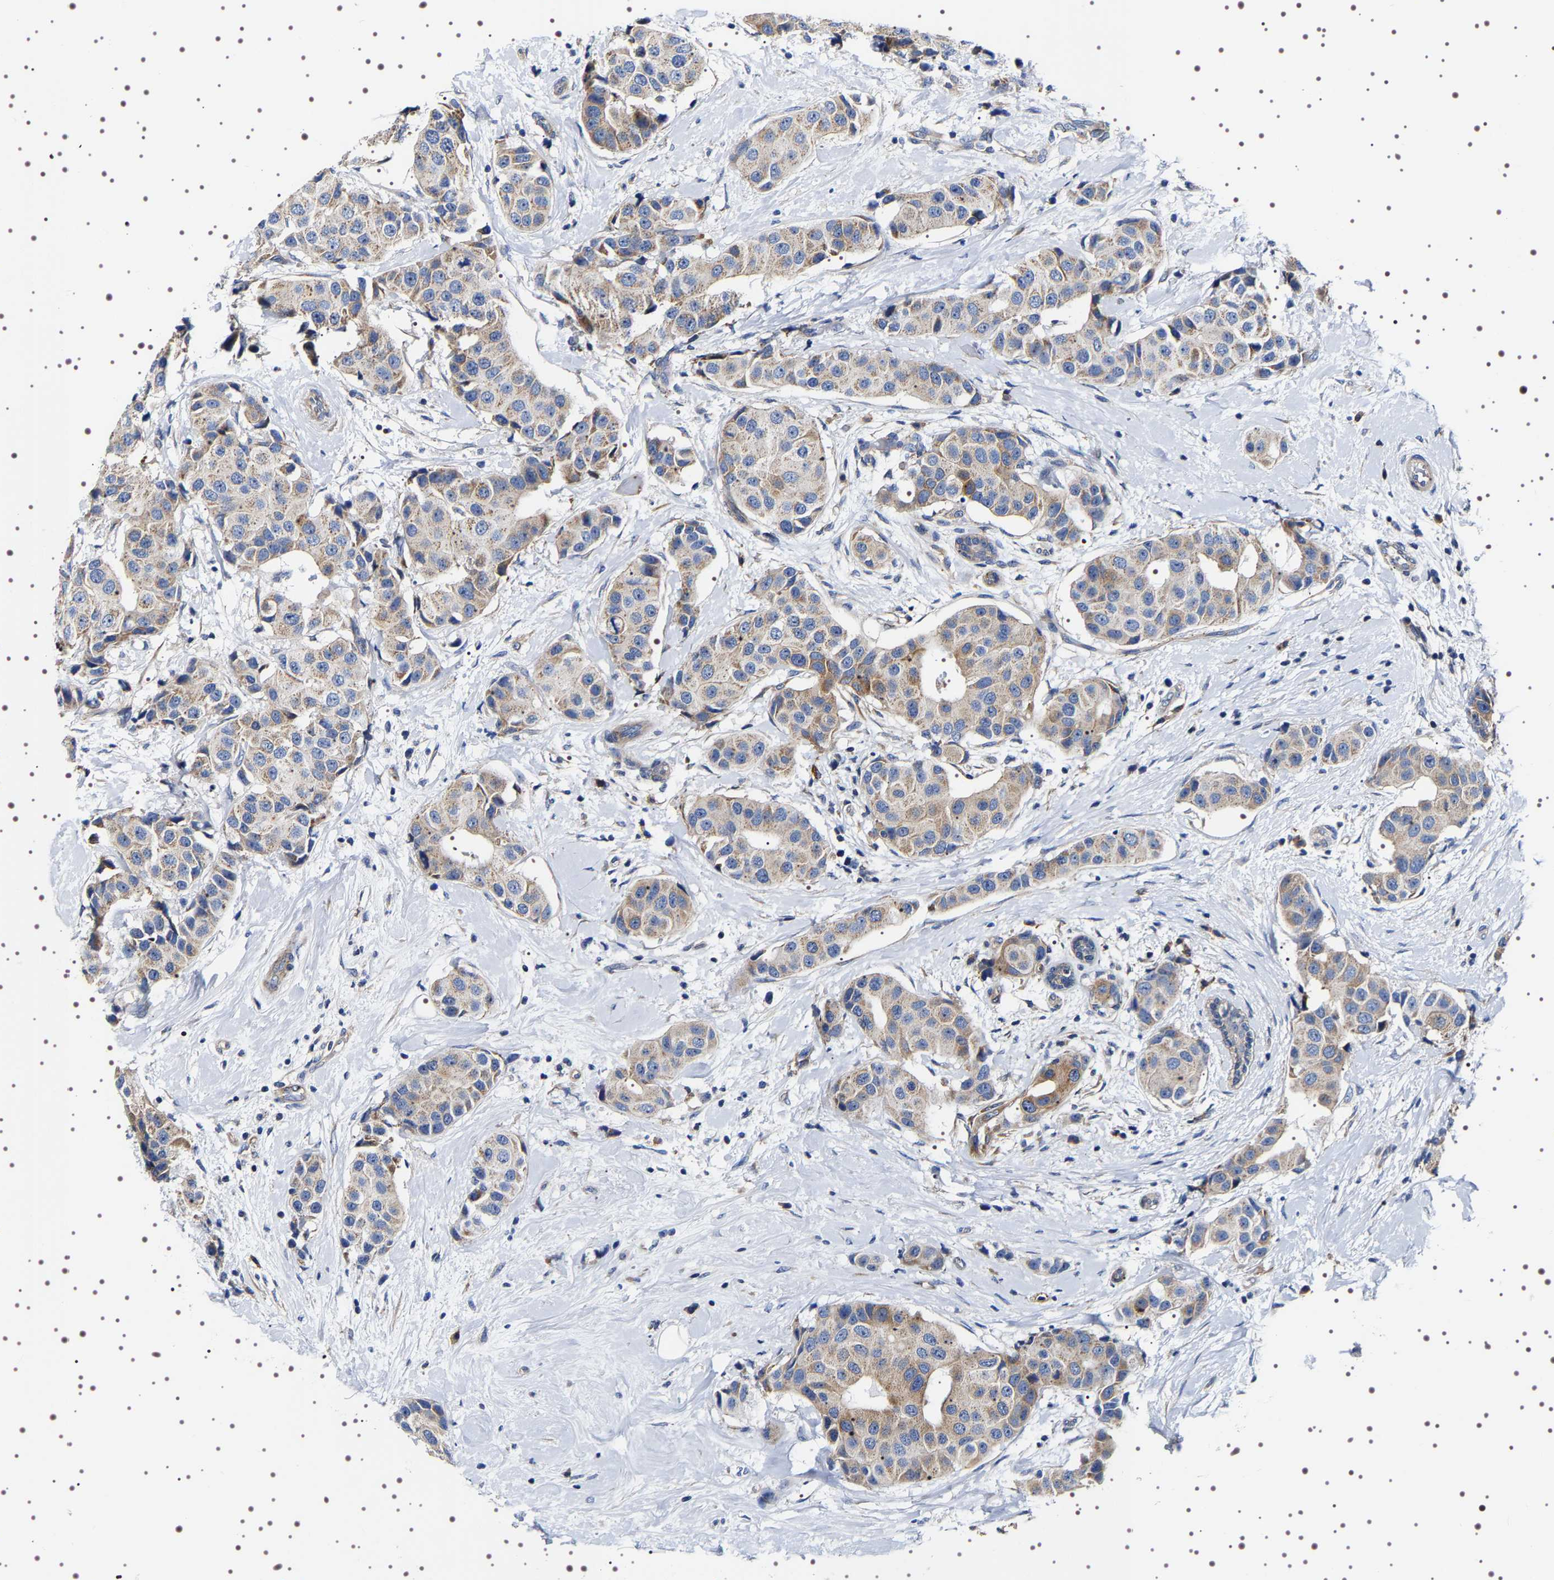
{"staining": {"intensity": "weak", "quantity": "25%-75%", "location": "cytoplasmic/membranous"}, "tissue": "breast cancer", "cell_type": "Tumor cells", "image_type": "cancer", "snomed": [{"axis": "morphology", "description": "Normal tissue, NOS"}, {"axis": "morphology", "description": "Duct carcinoma"}, {"axis": "topography", "description": "Breast"}], "caption": "Immunohistochemistry (IHC) of breast cancer displays low levels of weak cytoplasmic/membranous staining in about 25%-75% of tumor cells.", "gene": "SQLE", "patient": {"sex": "female", "age": 39}}